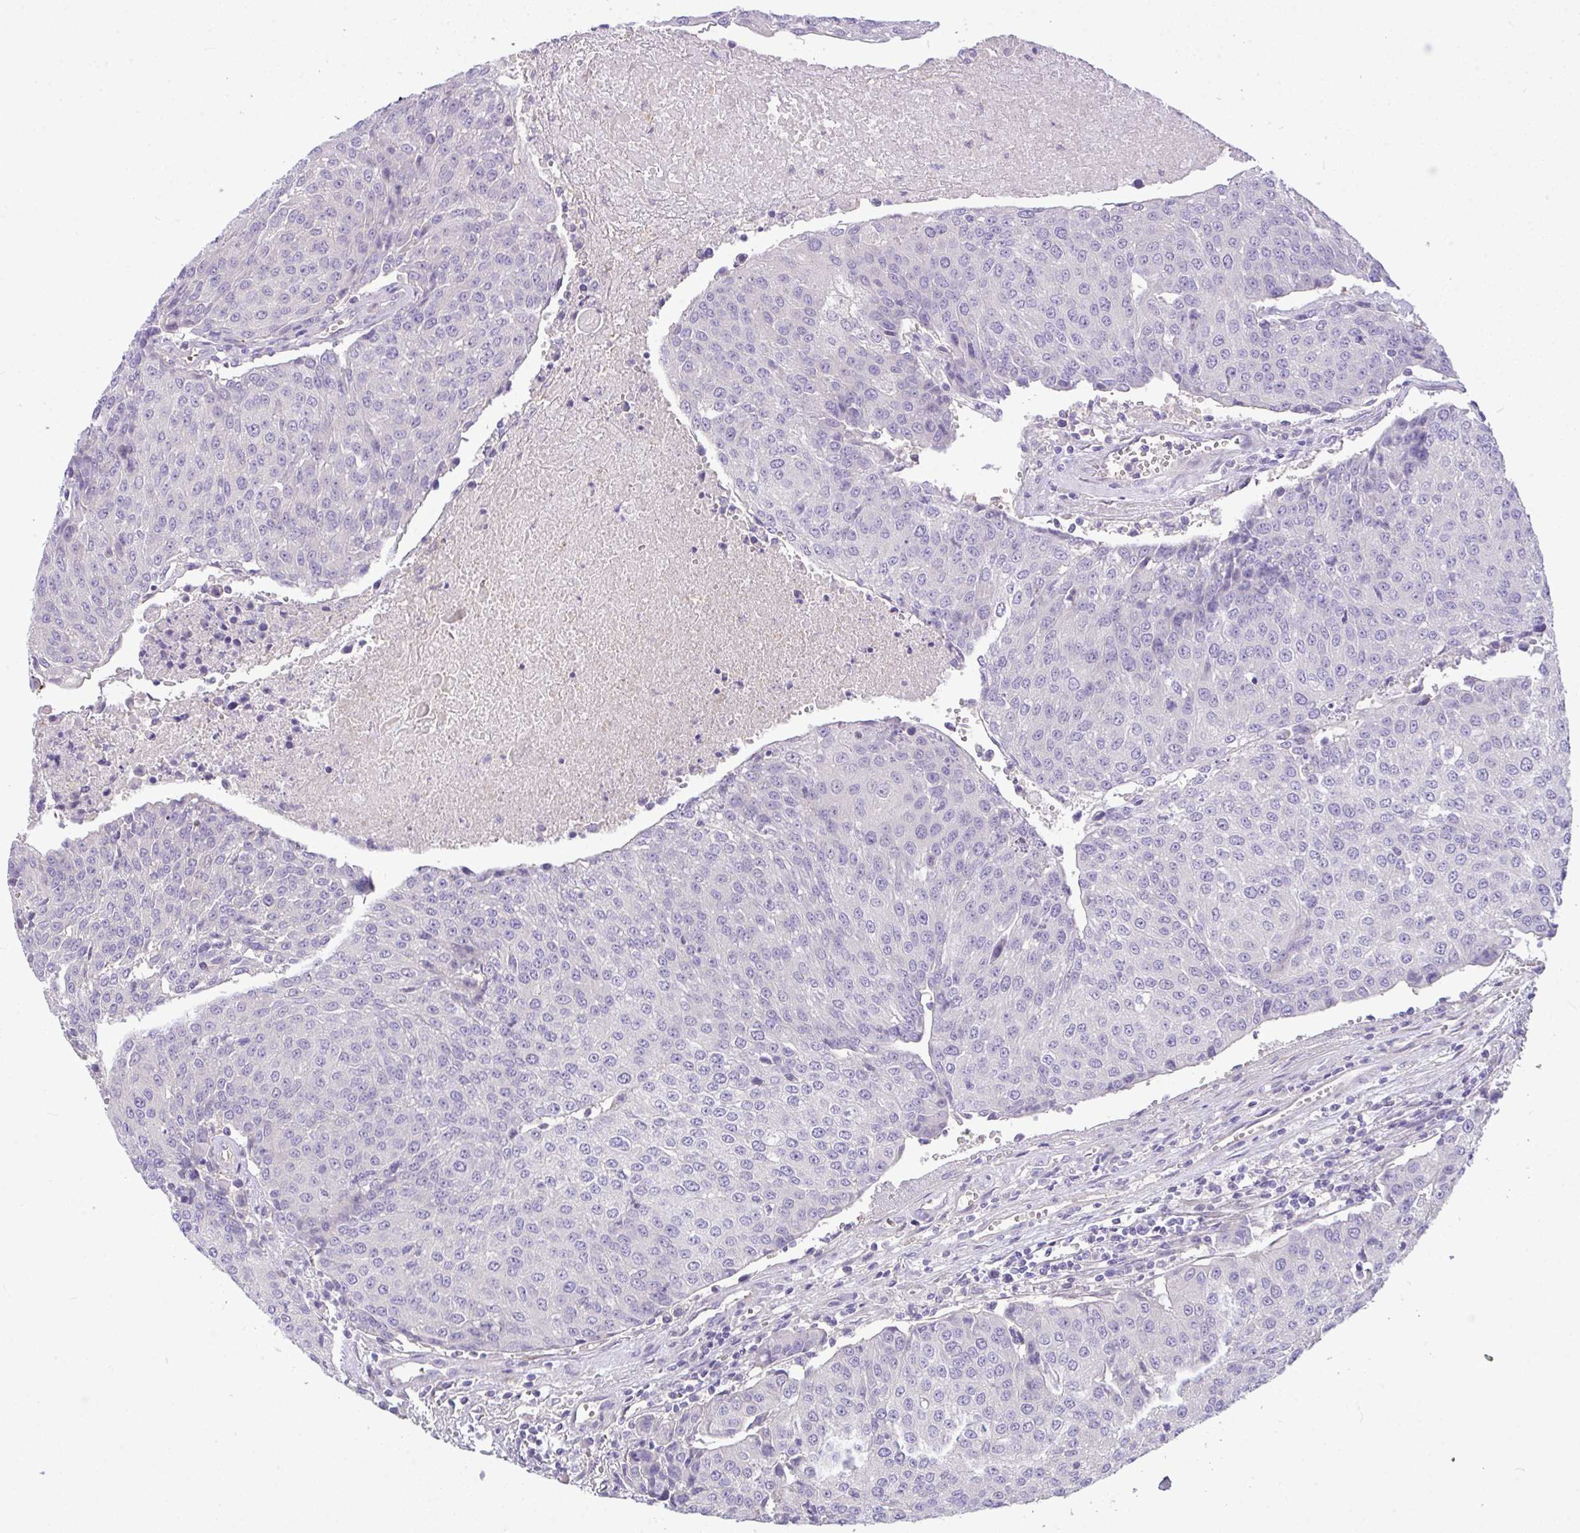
{"staining": {"intensity": "negative", "quantity": "none", "location": "none"}, "tissue": "urothelial cancer", "cell_type": "Tumor cells", "image_type": "cancer", "snomed": [{"axis": "morphology", "description": "Urothelial carcinoma, High grade"}, {"axis": "topography", "description": "Urinary bladder"}], "caption": "Immunohistochemistry (IHC) of urothelial cancer displays no expression in tumor cells. The staining is performed using DAB (3,3'-diaminobenzidine) brown chromogen with nuclei counter-stained in using hematoxylin.", "gene": "MOCS1", "patient": {"sex": "female", "age": 85}}